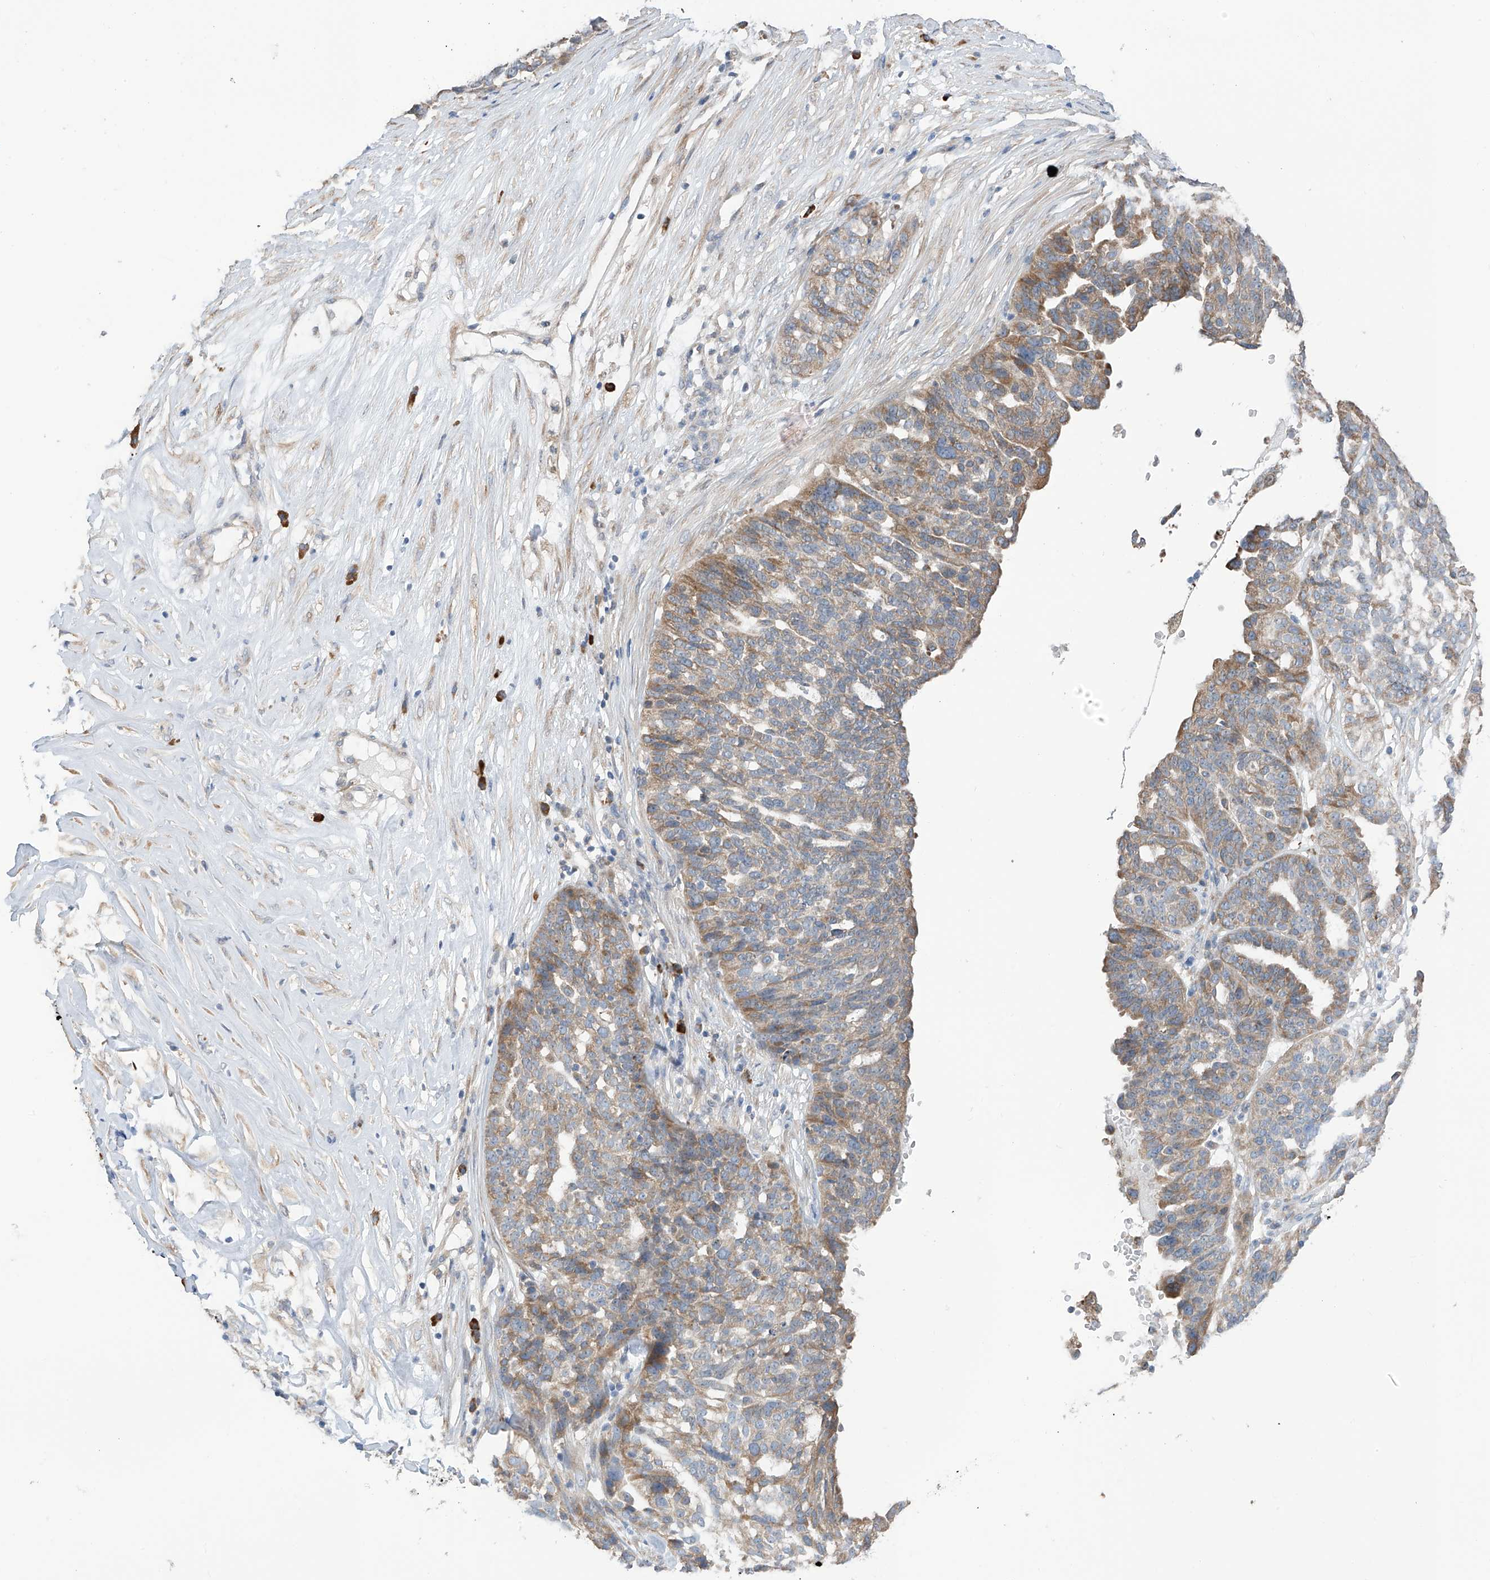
{"staining": {"intensity": "moderate", "quantity": ">75%", "location": "cytoplasmic/membranous"}, "tissue": "ovarian cancer", "cell_type": "Tumor cells", "image_type": "cancer", "snomed": [{"axis": "morphology", "description": "Cystadenocarcinoma, serous, NOS"}, {"axis": "topography", "description": "Ovary"}], "caption": "Immunohistochemical staining of human ovarian cancer displays medium levels of moderate cytoplasmic/membranous staining in approximately >75% of tumor cells.", "gene": "REC8", "patient": {"sex": "female", "age": 59}}